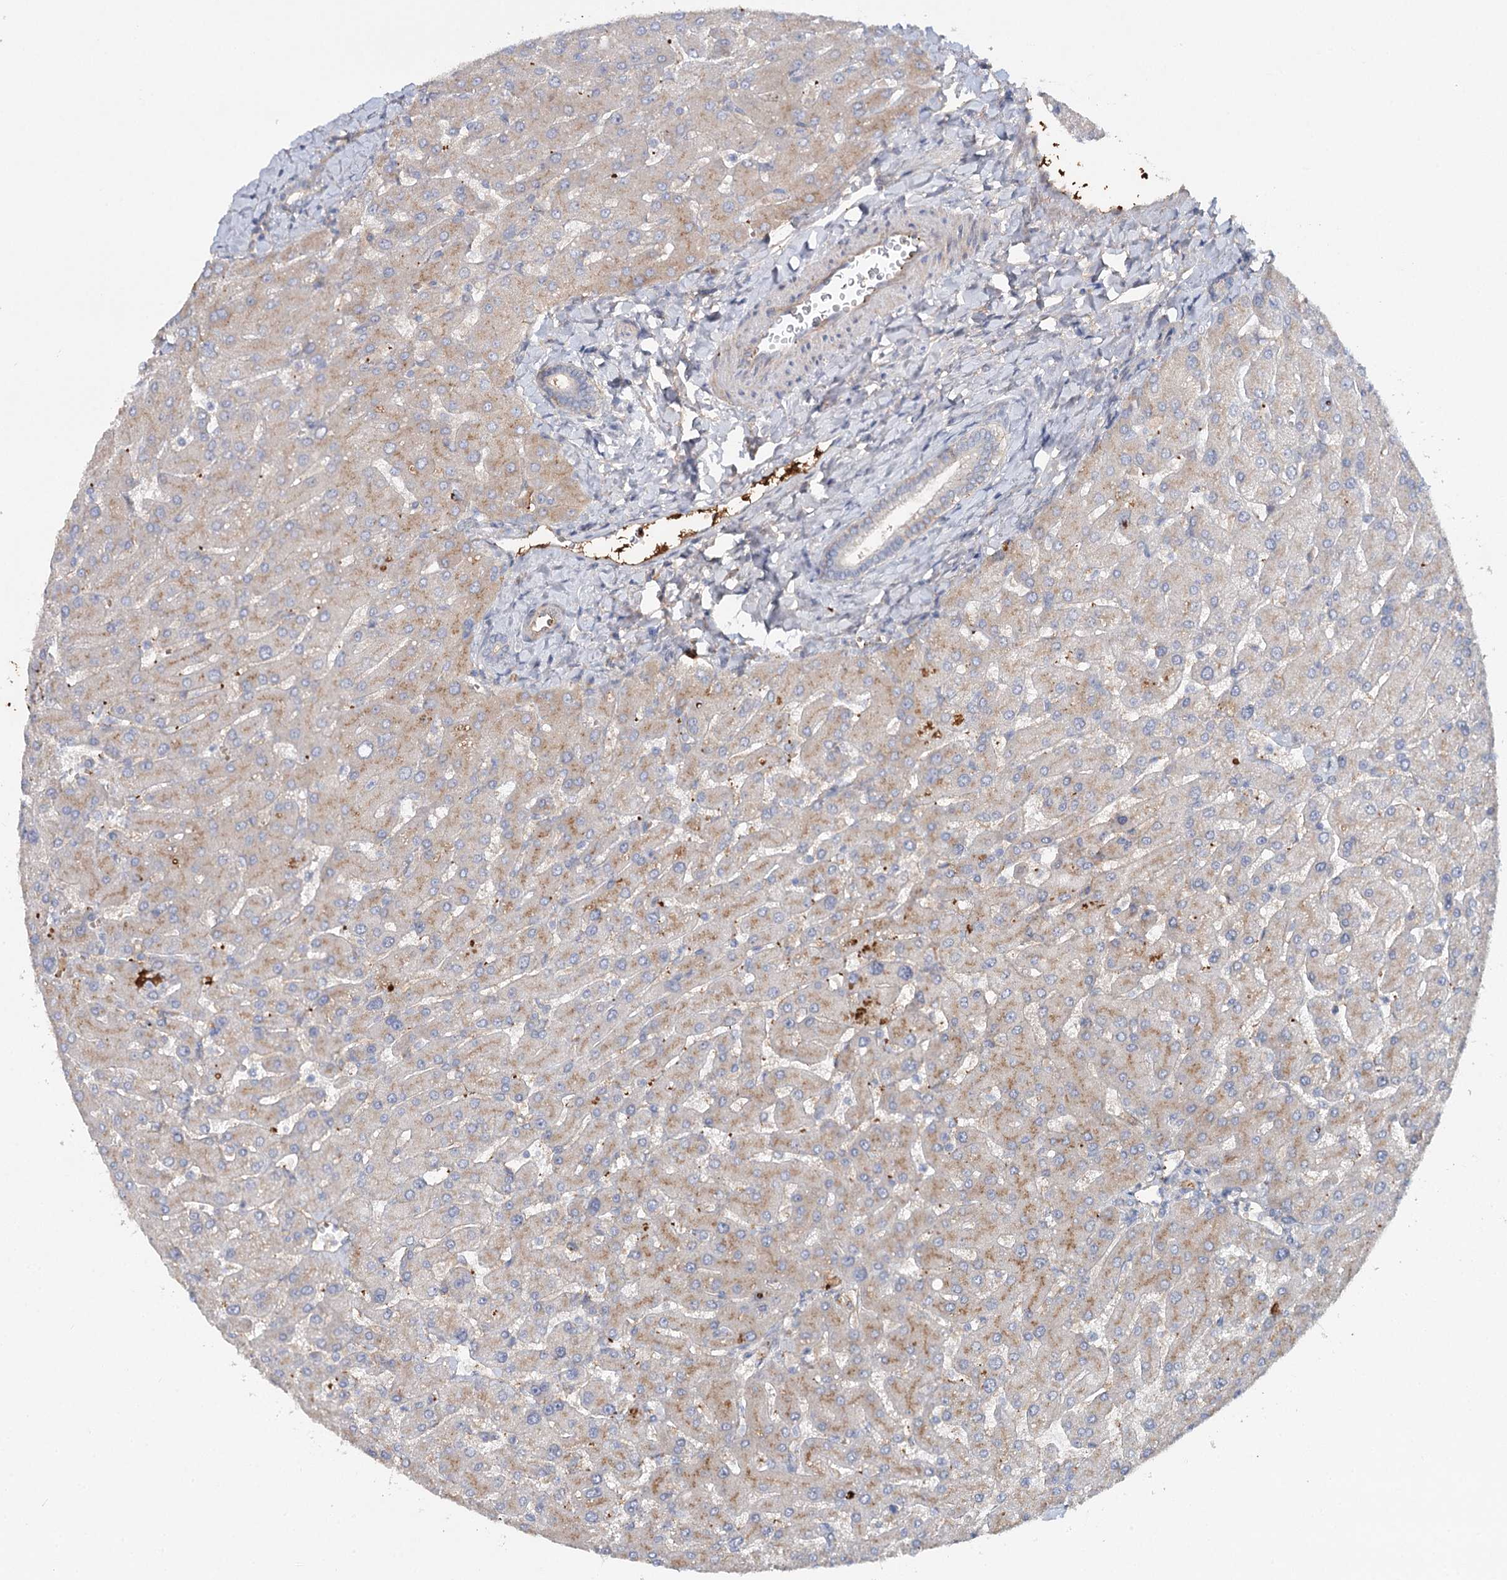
{"staining": {"intensity": "negative", "quantity": "none", "location": "none"}, "tissue": "liver", "cell_type": "Cholangiocytes", "image_type": "normal", "snomed": [{"axis": "morphology", "description": "Normal tissue, NOS"}, {"axis": "topography", "description": "Liver"}], "caption": "The immunohistochemistry (IHC) photomicrograph has no significant expression in cholangiocytes of liver.", "gene": "ALKBH8", "patient": {"sex": "male", "age": 55}}